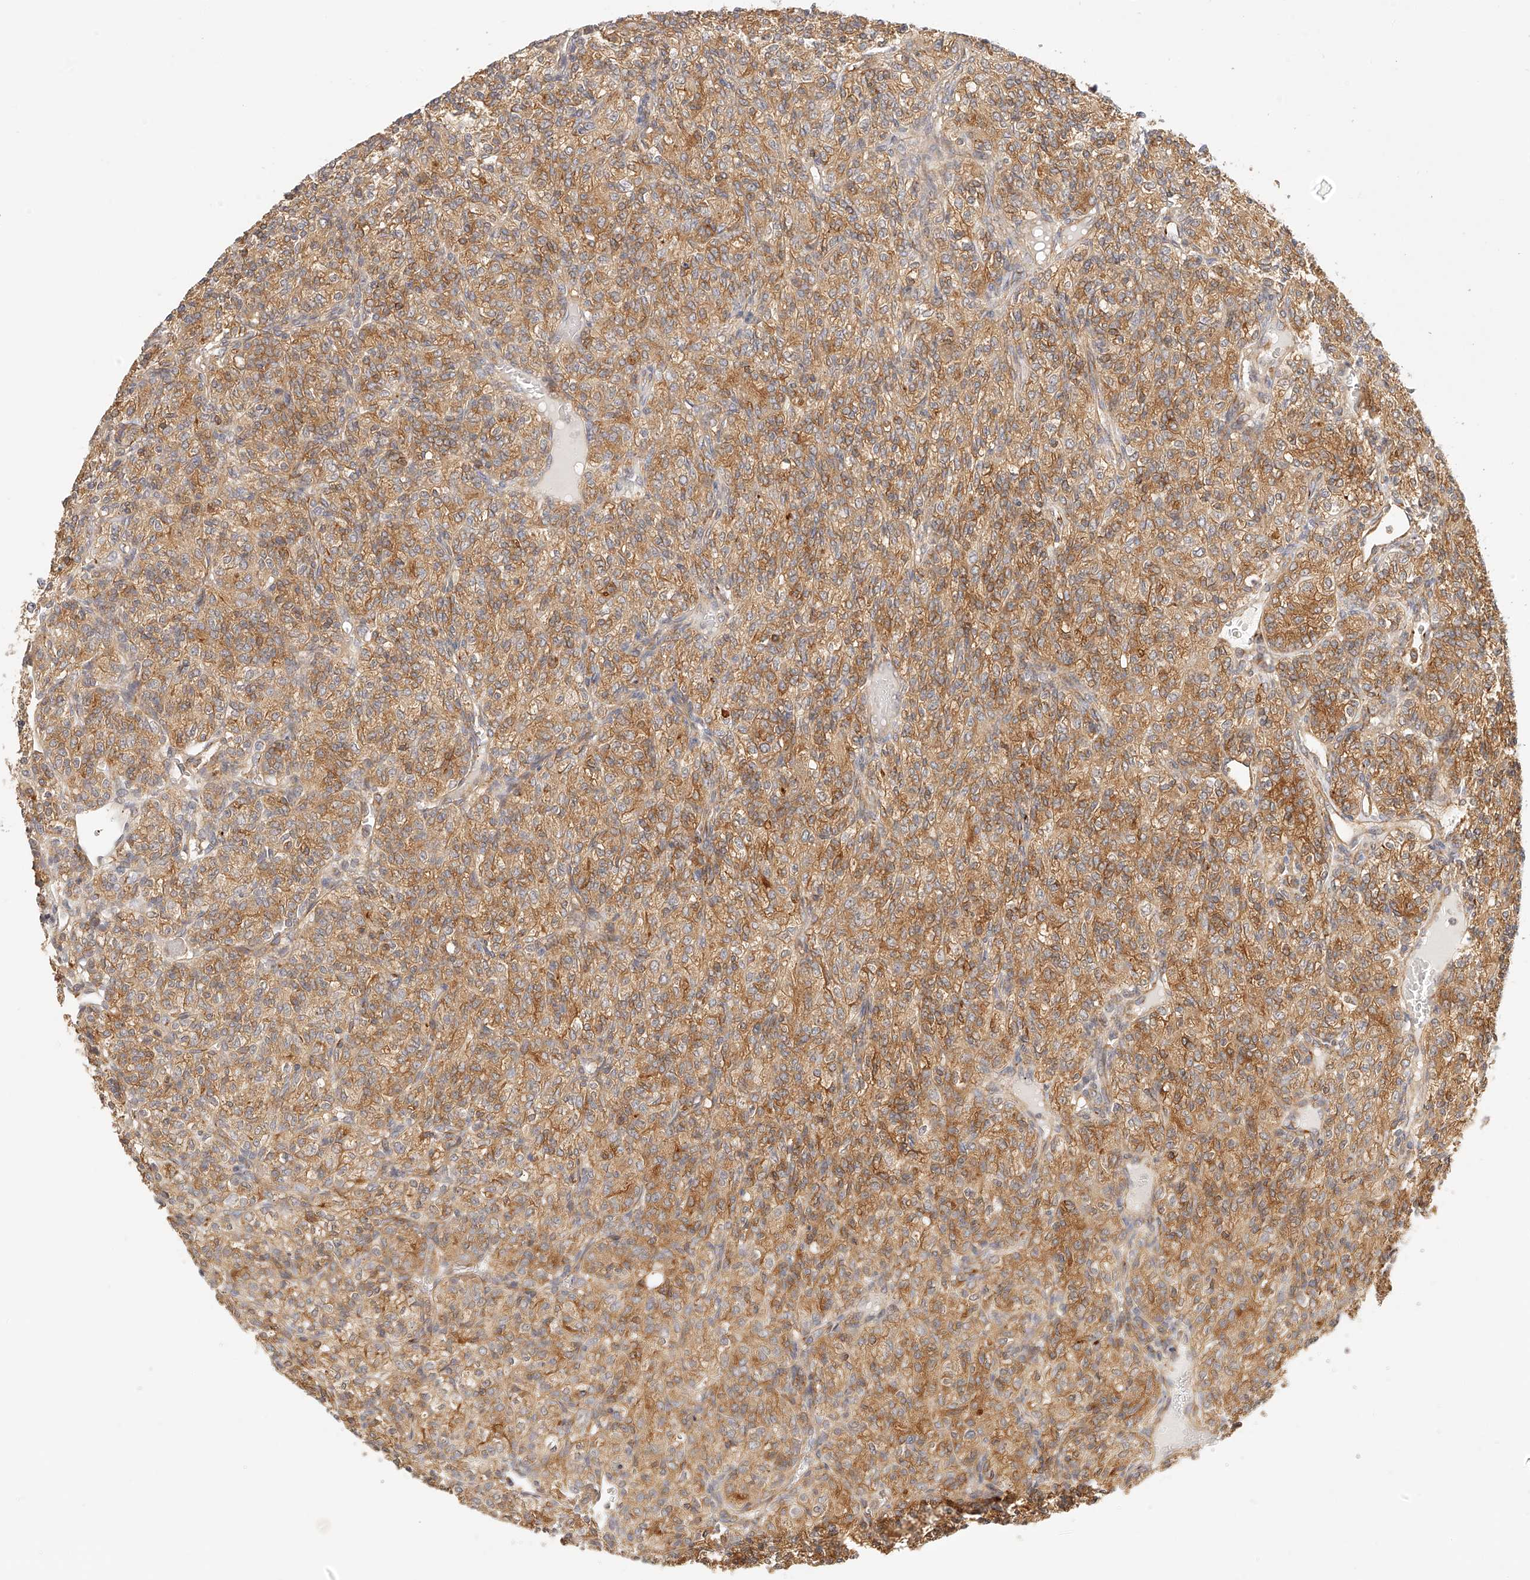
{"staining": {"intensity": "moderate", "quantity": ">75%", "location": "cytoplasmic/membranous"}, "tissue": "renal cancer", "cell_type": "Tumor cells", "image_type": "cancer", "snomed": [{"axis": "morphology", "description": "Adenocarcinoma, NOS"}, {"axis": "topography", "description": "Kidney"}], "caption": "Brown immunohistochemical staining in human renal cancer exhibits moderate cytoplasmic/membranous expression in approximately >75% of tumor cells. (Stains: DAB in brown, nuclei in blue, Microscopy: brightfield microscopy at high magnification).", "gene": "SYNC", "patient": {"sex": "male", "age": 77}}